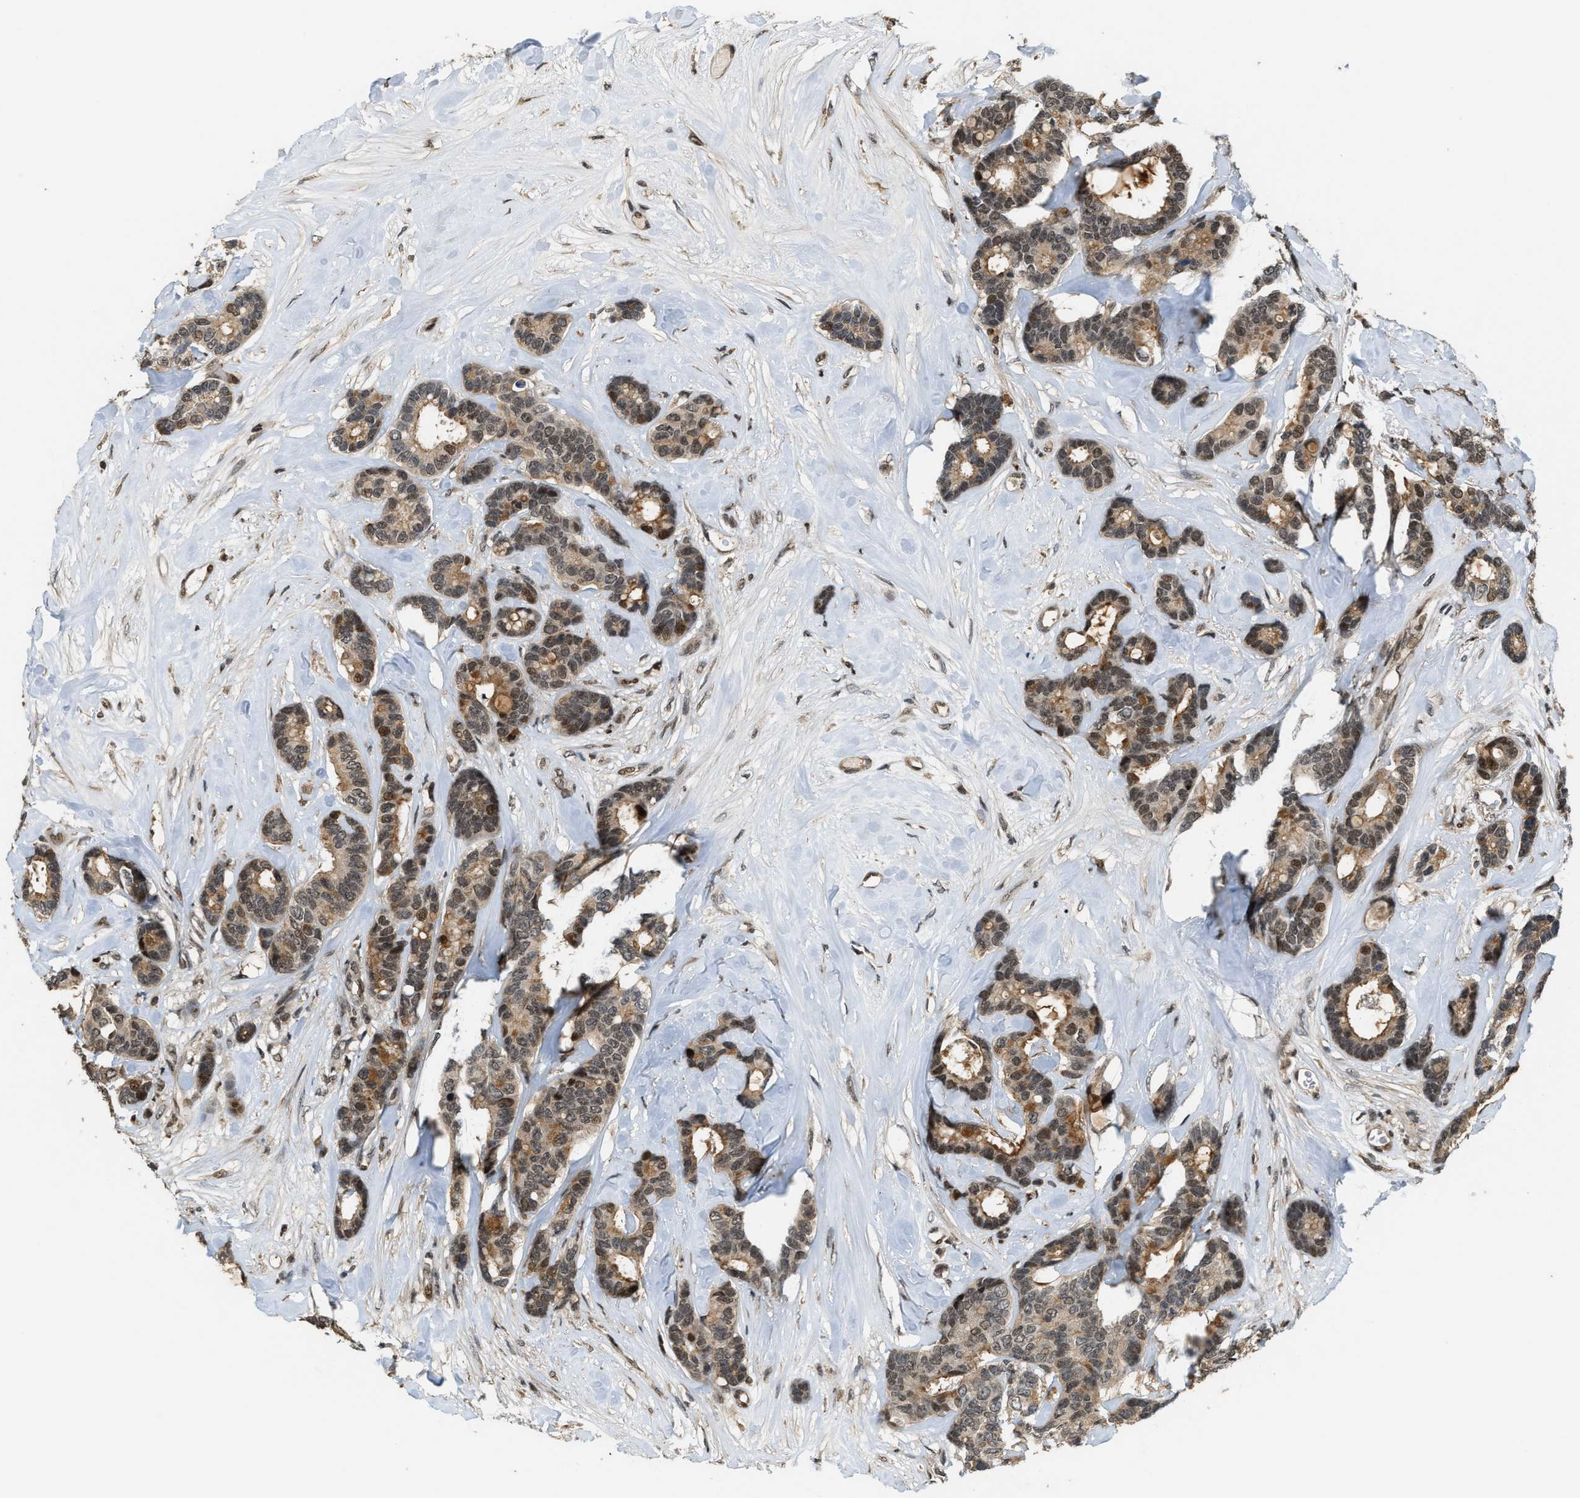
{"staining": {"intensity": "moderate", "quantity": ">75%", "location": "cytoplasmic/membranous,nuclear"}, "tissue": "breast cancer", "cell_type": "Tumor cells", "image_type": "cancer", "snomed": [{"axis": "morphology", "description": "Duct carcinoma"}, {"axis": "topography", "description": "Breast"}], "caption": "Brown immunohistochemical staining in human breast infiltrating ductal carcinoma demonstrates moderate cytoplasmic/membranous and nuclear positivity in about >75% of tumor cells.", "gene": "SERTAD2", "patient": {"sex": "female", "age": 87}}